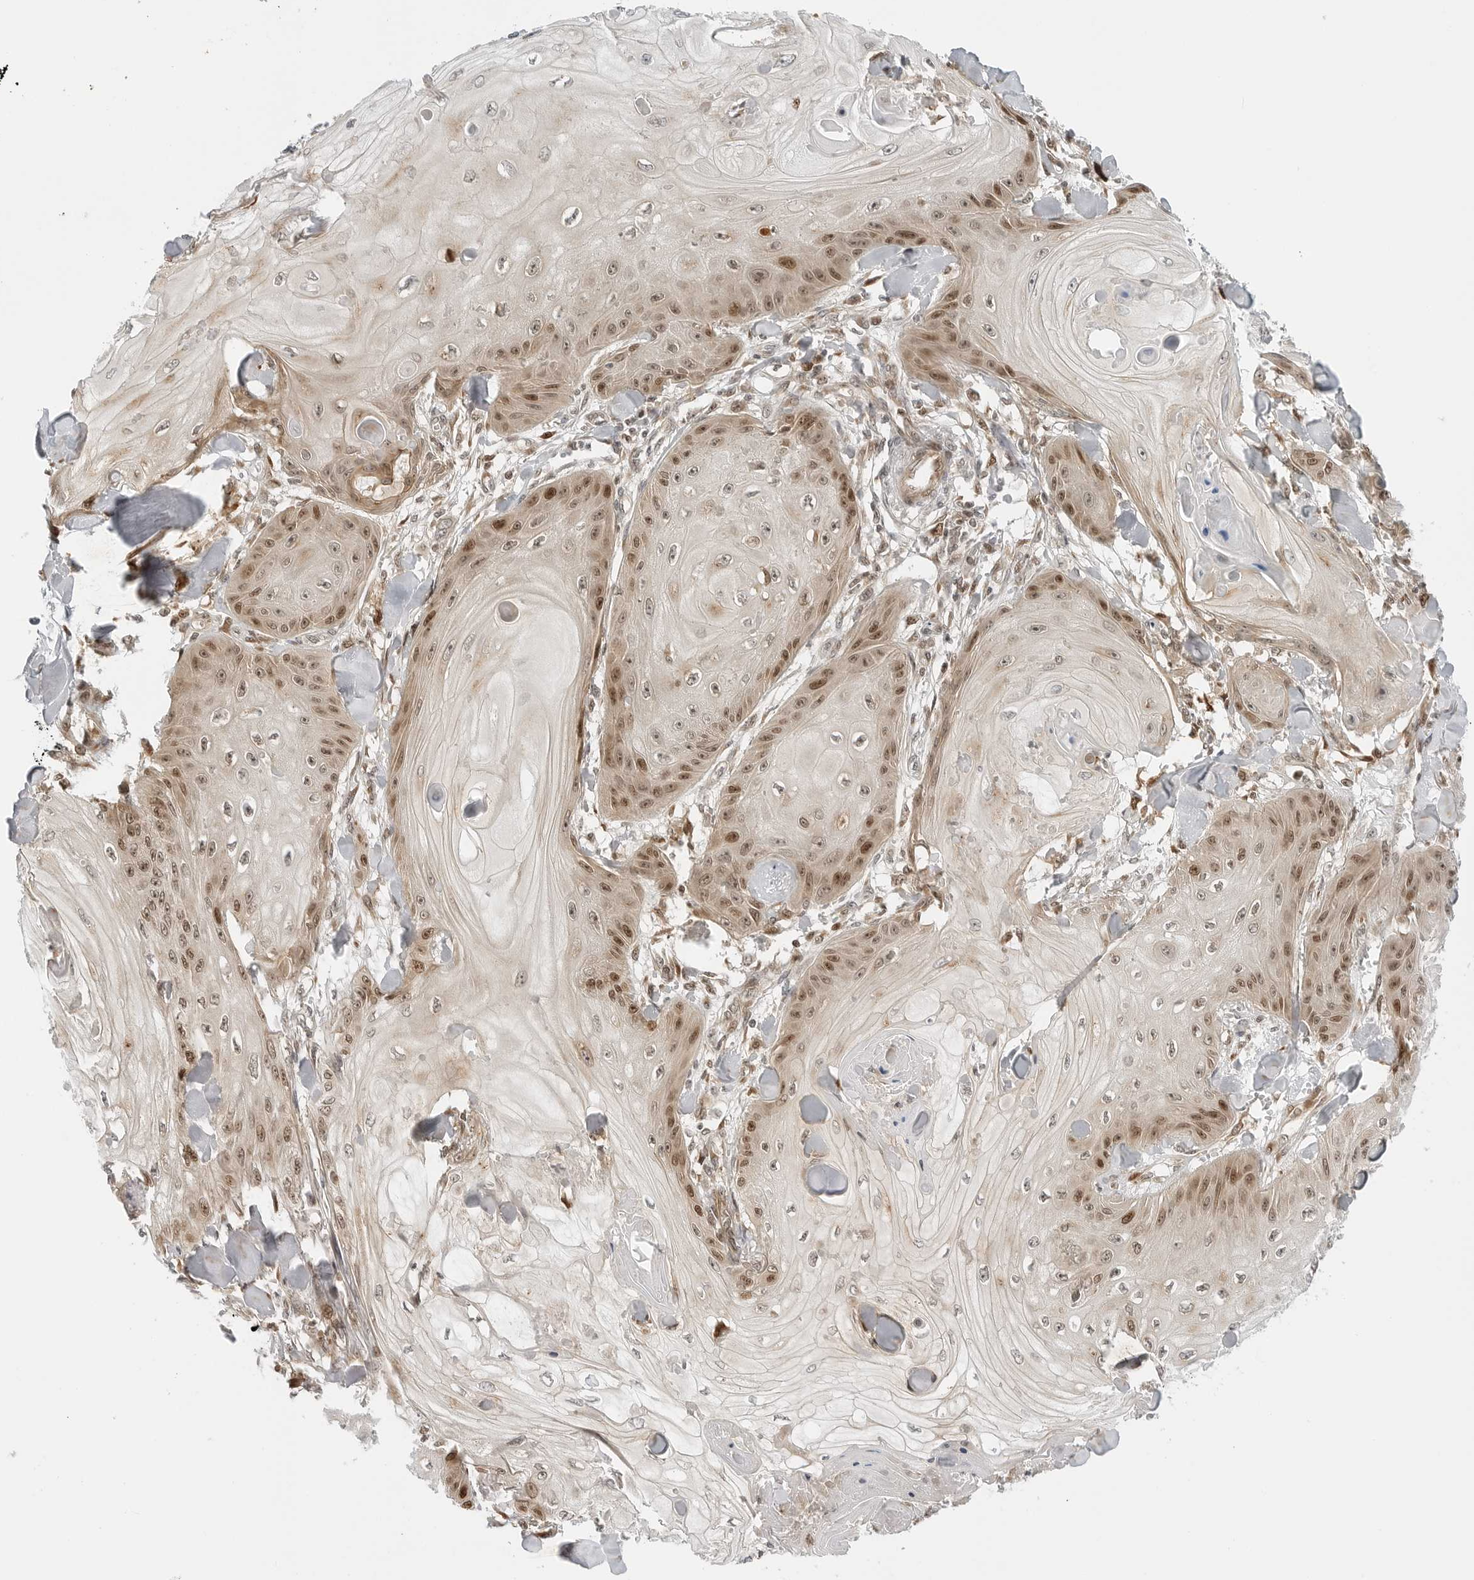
{"staining": {"intensity": "moderate", "quantity": "25%-75%", "location": "cytoplasmic/membranous,nuclear"}, "tissue": "skin cancer", "cell_type": "Tumor cells", "image_type": "cancer", "snomed": [{"axis": "morphology", "description": "Squamous cell carcinoma, NOS"}, {"axis": "topography", "description": "Skin"}], "caption": "Immunohistochemical staining of skin cancer (squamous cell carcinoma) displays moderate cytoplasmic/membranous and nuclear protein staining in about 25%-75% of tumor cells. (Brightfield microscopy of DAB IHC at high magnification).", "gene": "TIPRL", "patient": {"sex": "male", "age": 74}}